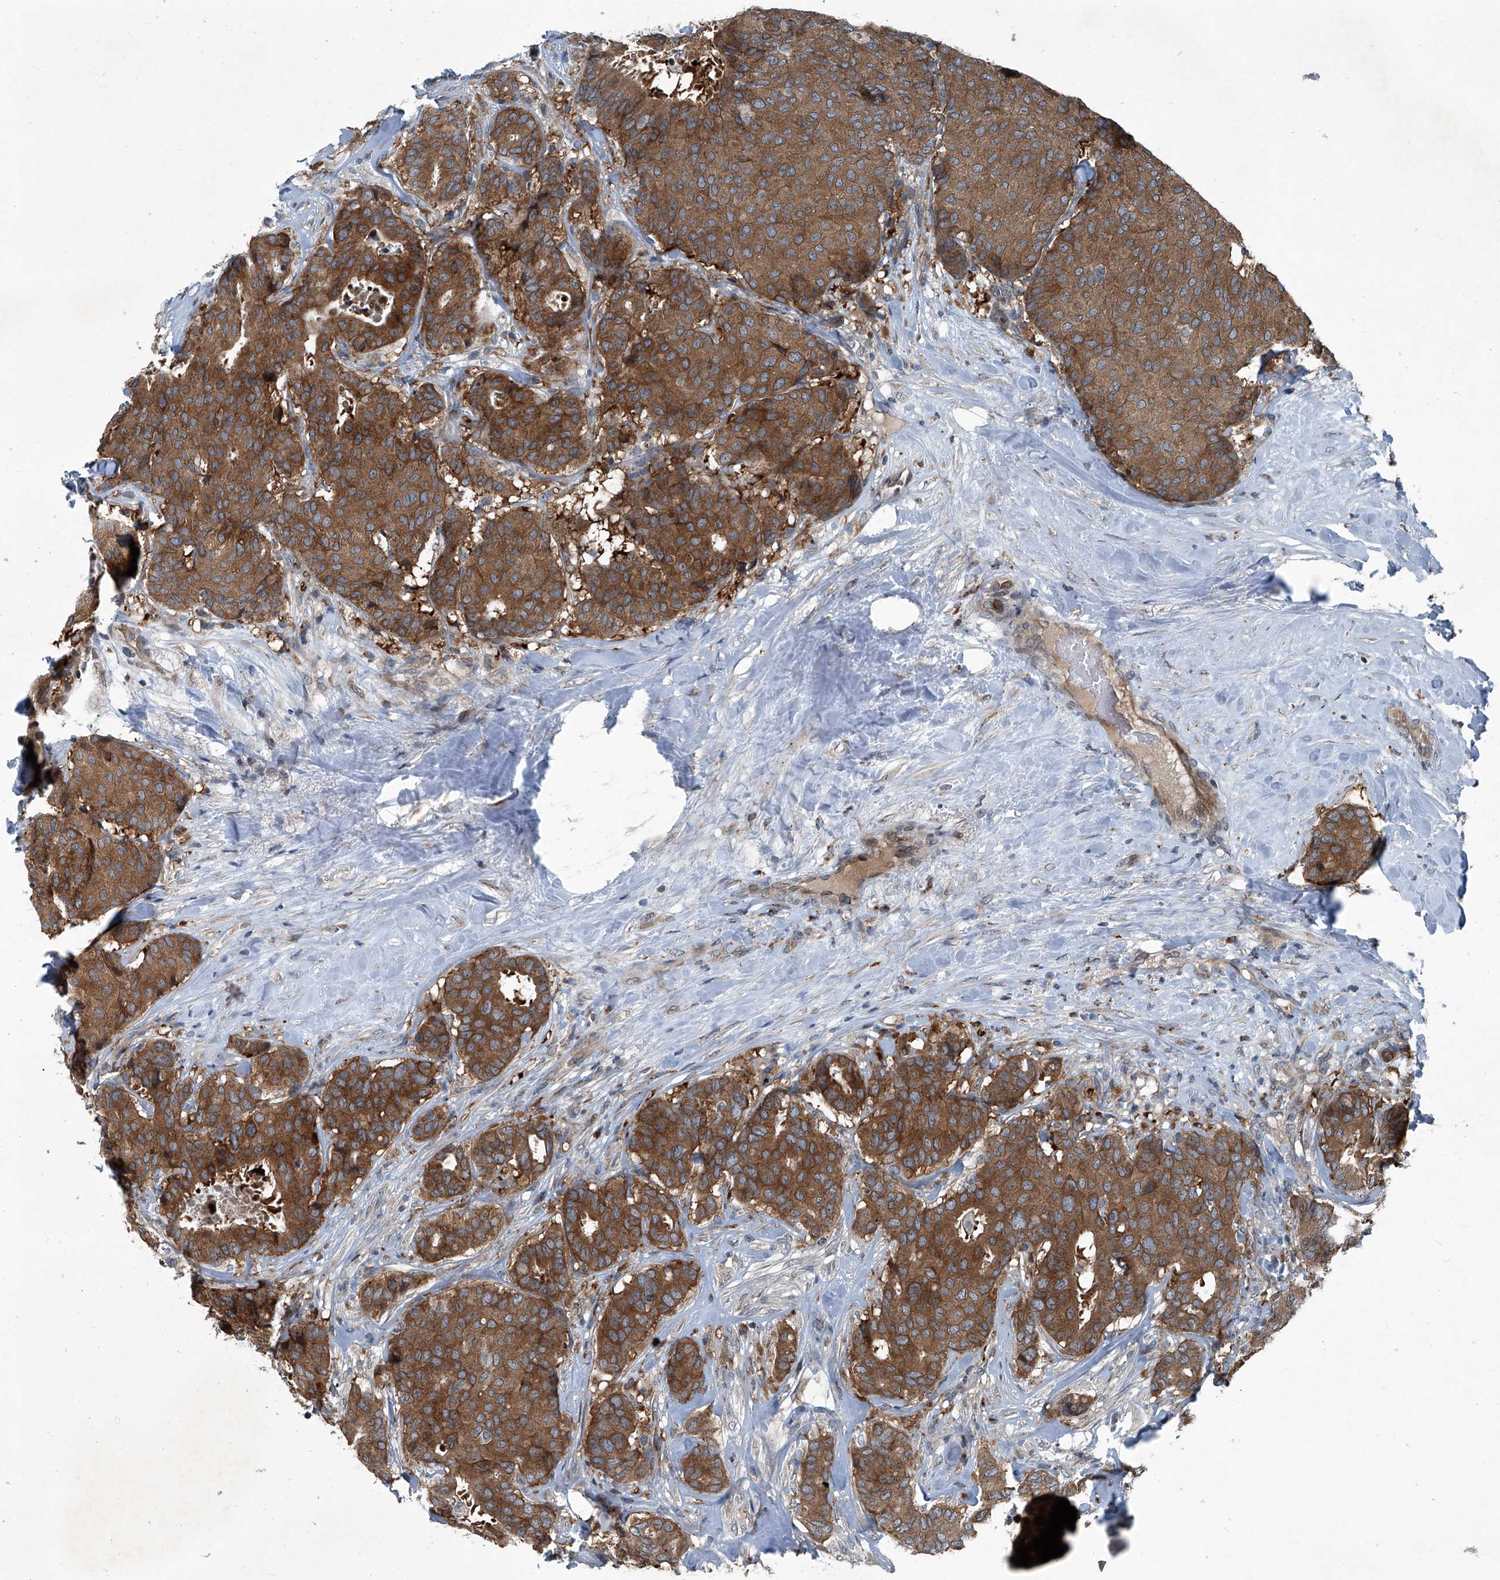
{"staining": {"intensity": "strong", "quantity": ">75%", "location": "cytoplasmic/membranous"}, "tissue": "breast cancer", "cell_type": "Tumor cells", "image_type": "cancer", "snomed": [{"axis": "morphology", "description": "Duct carcinoma"}, {"axis": "topography", "description": "Breast"}], "caption": "Tumor cells reveal high levels of strong cytoplasmic/membranous positivity in approximately >75% of cells in human intraductal carcinoma (breast).", "gene": "SENP2", "patient": {"sex": "female", "age": 75}}